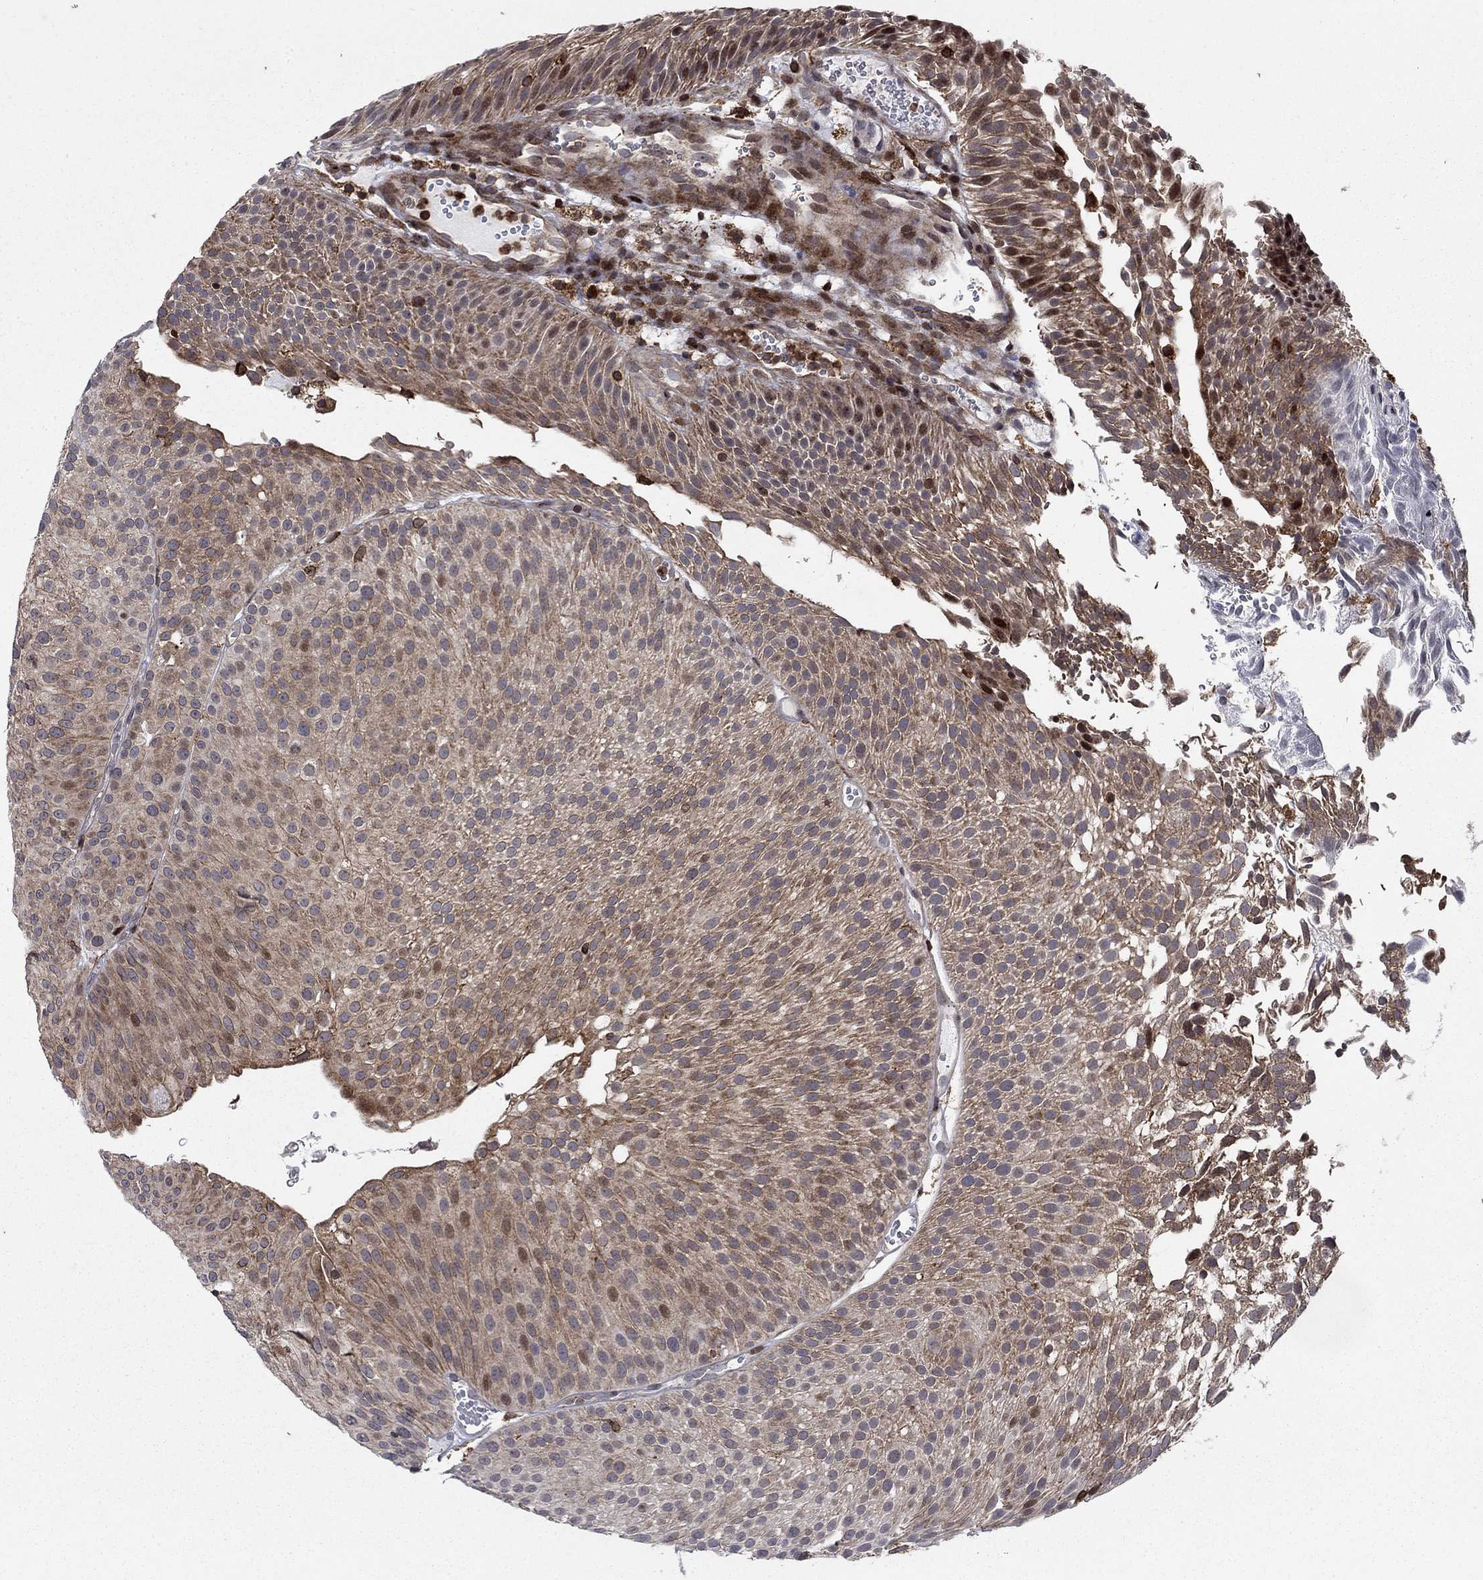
{"staining": {"intensity": "weak", "quantity": ">75%", "location": "cytoplasmic/membranous"}, "tissue": "urothelial cancer", "cell_type": "Tumor cells", "image_type": "cancer", "snomed": [{"axis": "morphology", "description": "Urothelial carcinoma, Low grade"}, {"axis": "topography", "description": "Urinary bladder"}], "caption": "Protein staining exhibits weak cytoplasmic/membranous staining in approximately >75% of tumor cells in urothelial carcinoma (low-grade).", "gene": "DHRS7", "patient": {"sex": "male", "age": 65}}